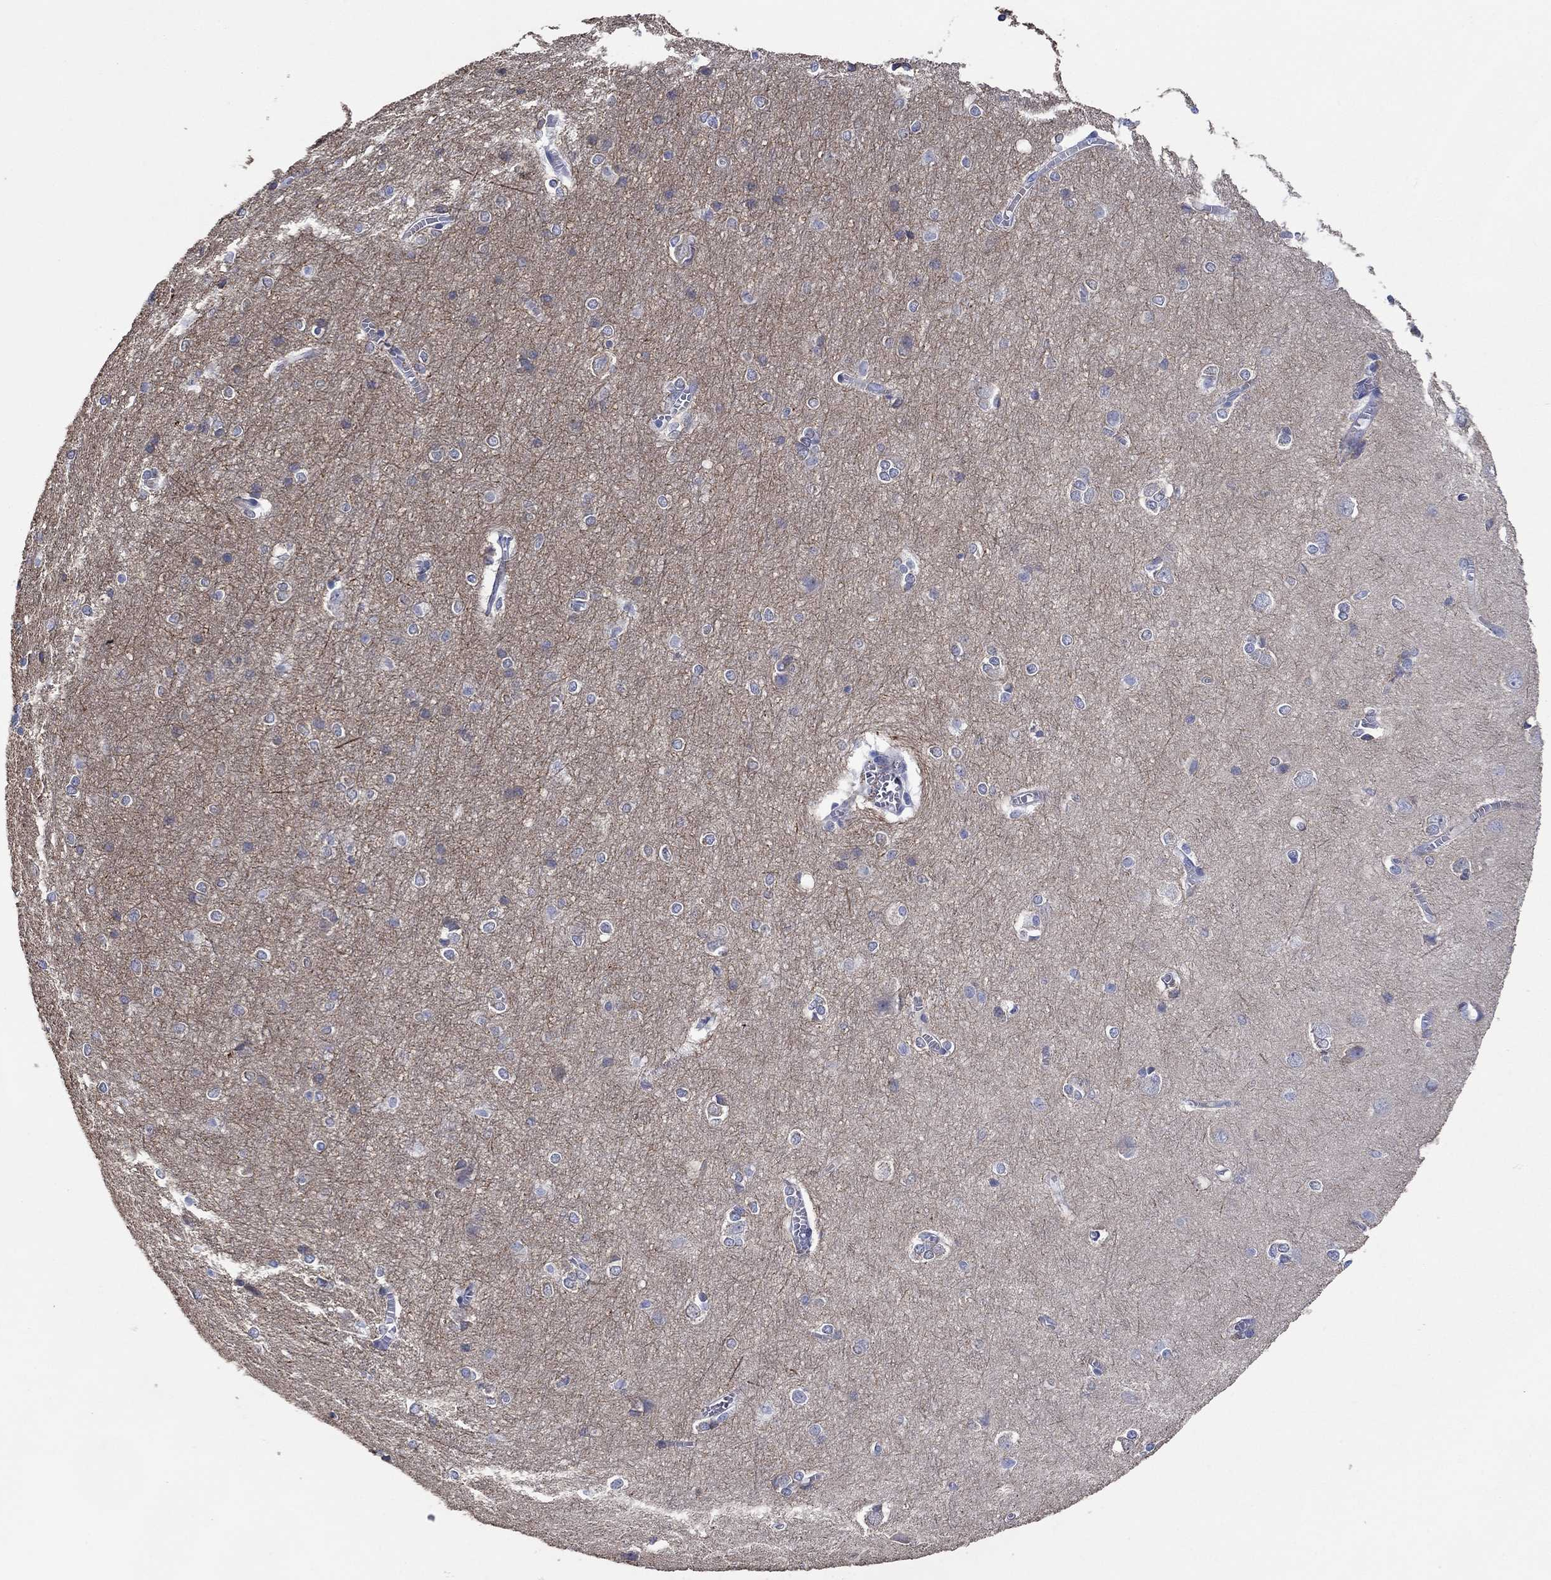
{"staining": {"intensity": "negative", "quantity": "none", "location": "none"}, "tissue": "cerebral cortex", "cell_type": "Endothelial cells", "image_type": "normal", "snomed": [{"axis": "morphology", "description": "Normal tissue, NOS"}, {"axis": "topography", "description": "Cerebral cortex"}], "caption": "High power microscopy photomicrograph of an immunohistochemistry micrograph of normal cerebral cortex, revealing no significant staining in endothelial cells.", "gene": "TPRN", "patient": {"sex": "male", "age": 37}}